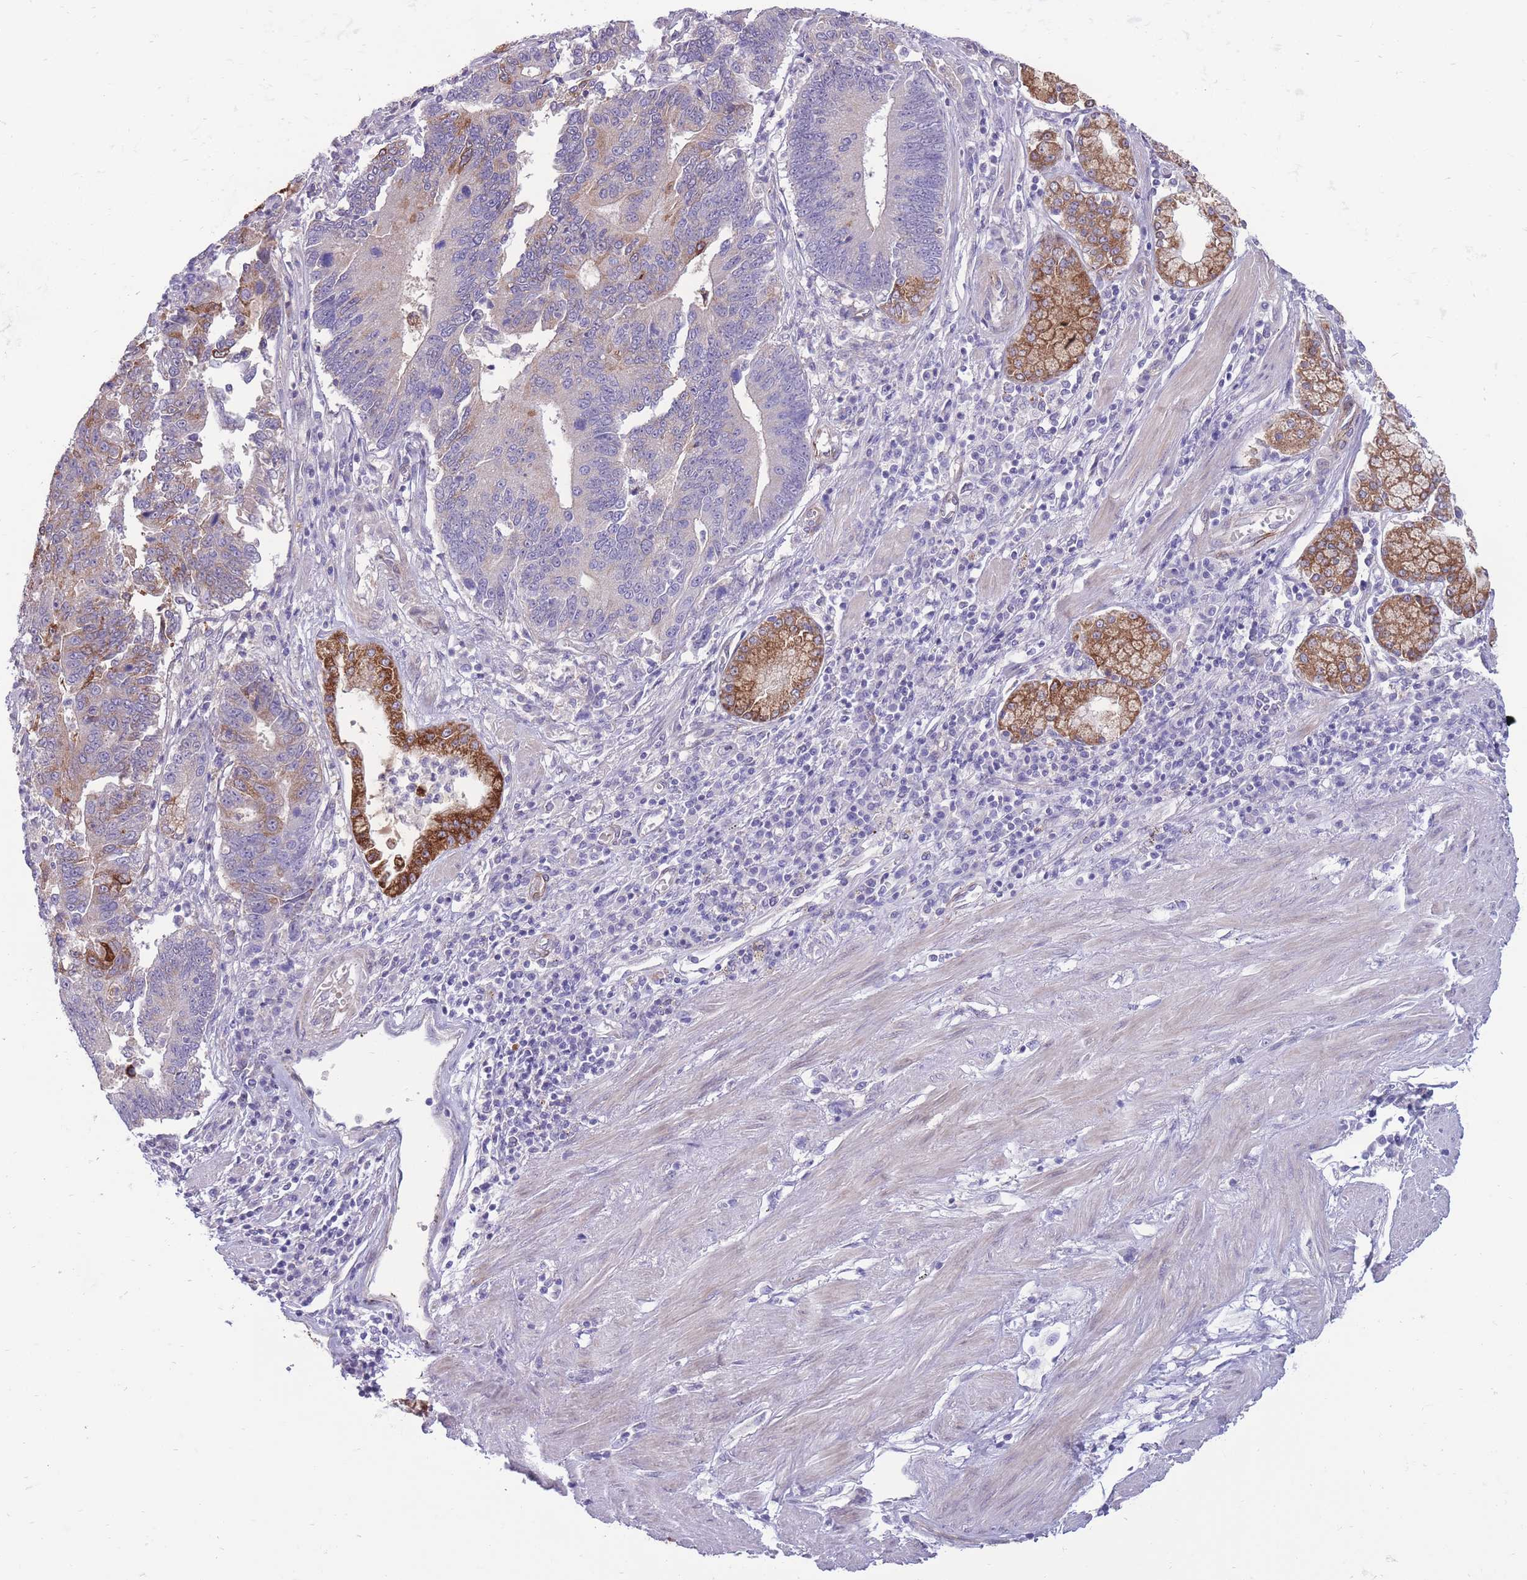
{"staining": {"intensity": "moderate", "quantity": "<25%", "location": "cytoplasmic/membranous"}, "tissue": "stomach cancer", "cell_type": "Tumor cells", "image_type": "cancer", "snomed": [{"axis": "morphology", "description": "Adenocarcinoma, NOS"}, {"axis": "topography", "description": "Stomach"}], "caption": "Protein staining by immunohistochemistry demonstrates moderate cytoplasmic/membranous positivity in about <25% of tumor cells in stomach cancer.", "gene": "RGS11", "patient": {"sex": "male", "age": 59}}